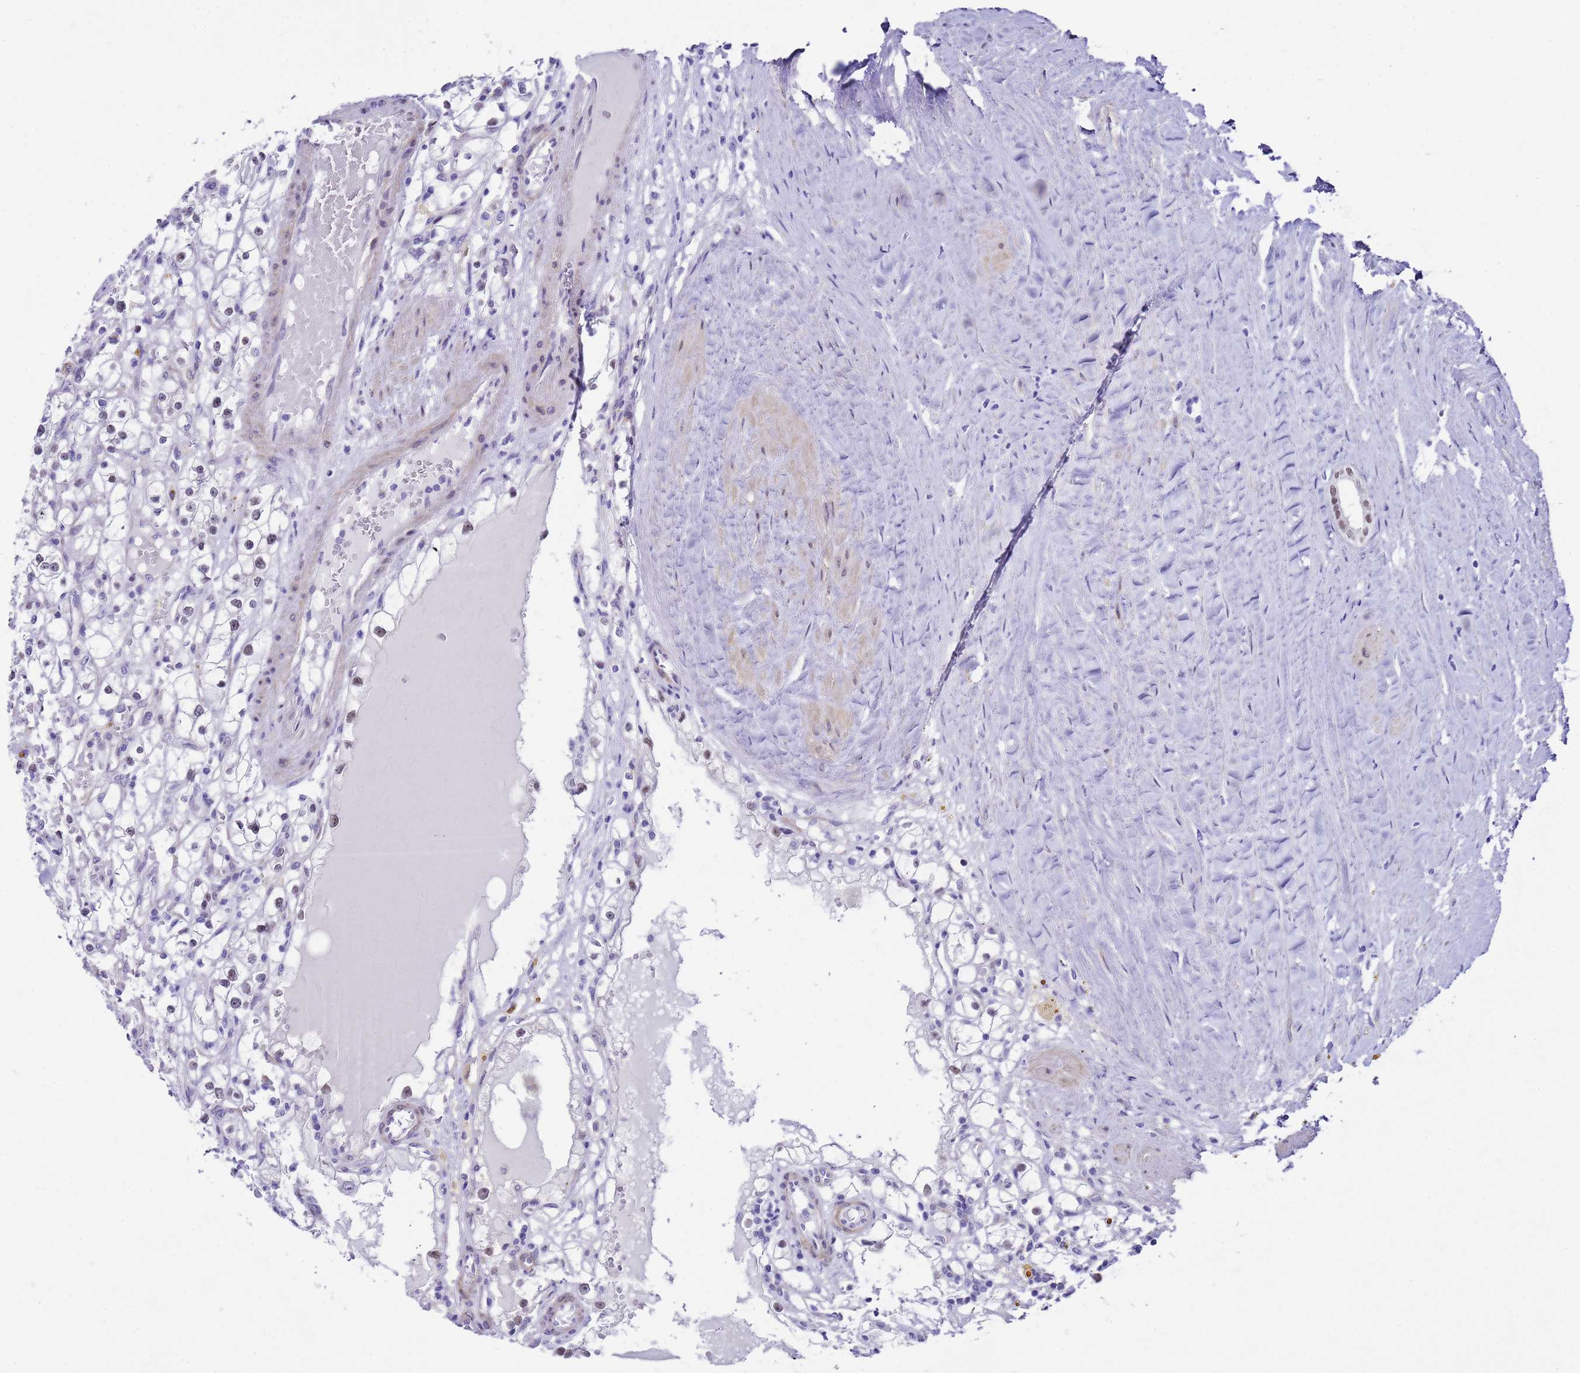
{"staining": {"intensity": "negative", "quantity": "none", "location": "none"}, "tissue": "renal cancer", "cell_type": "Tumor cells", "image_type": "cancer", "snomed": [{"axis": "morphology", "description": "Adenocarcinoma, NOS"}, {"axis": "topography", "description": "Kidney"}], "caption": "A micrograph of human renal cancer (adenocarcinoma) is negative for staining in tumor cells.", "gene": "BCL7A", "patient": {"sex": "male", "age": 56}}